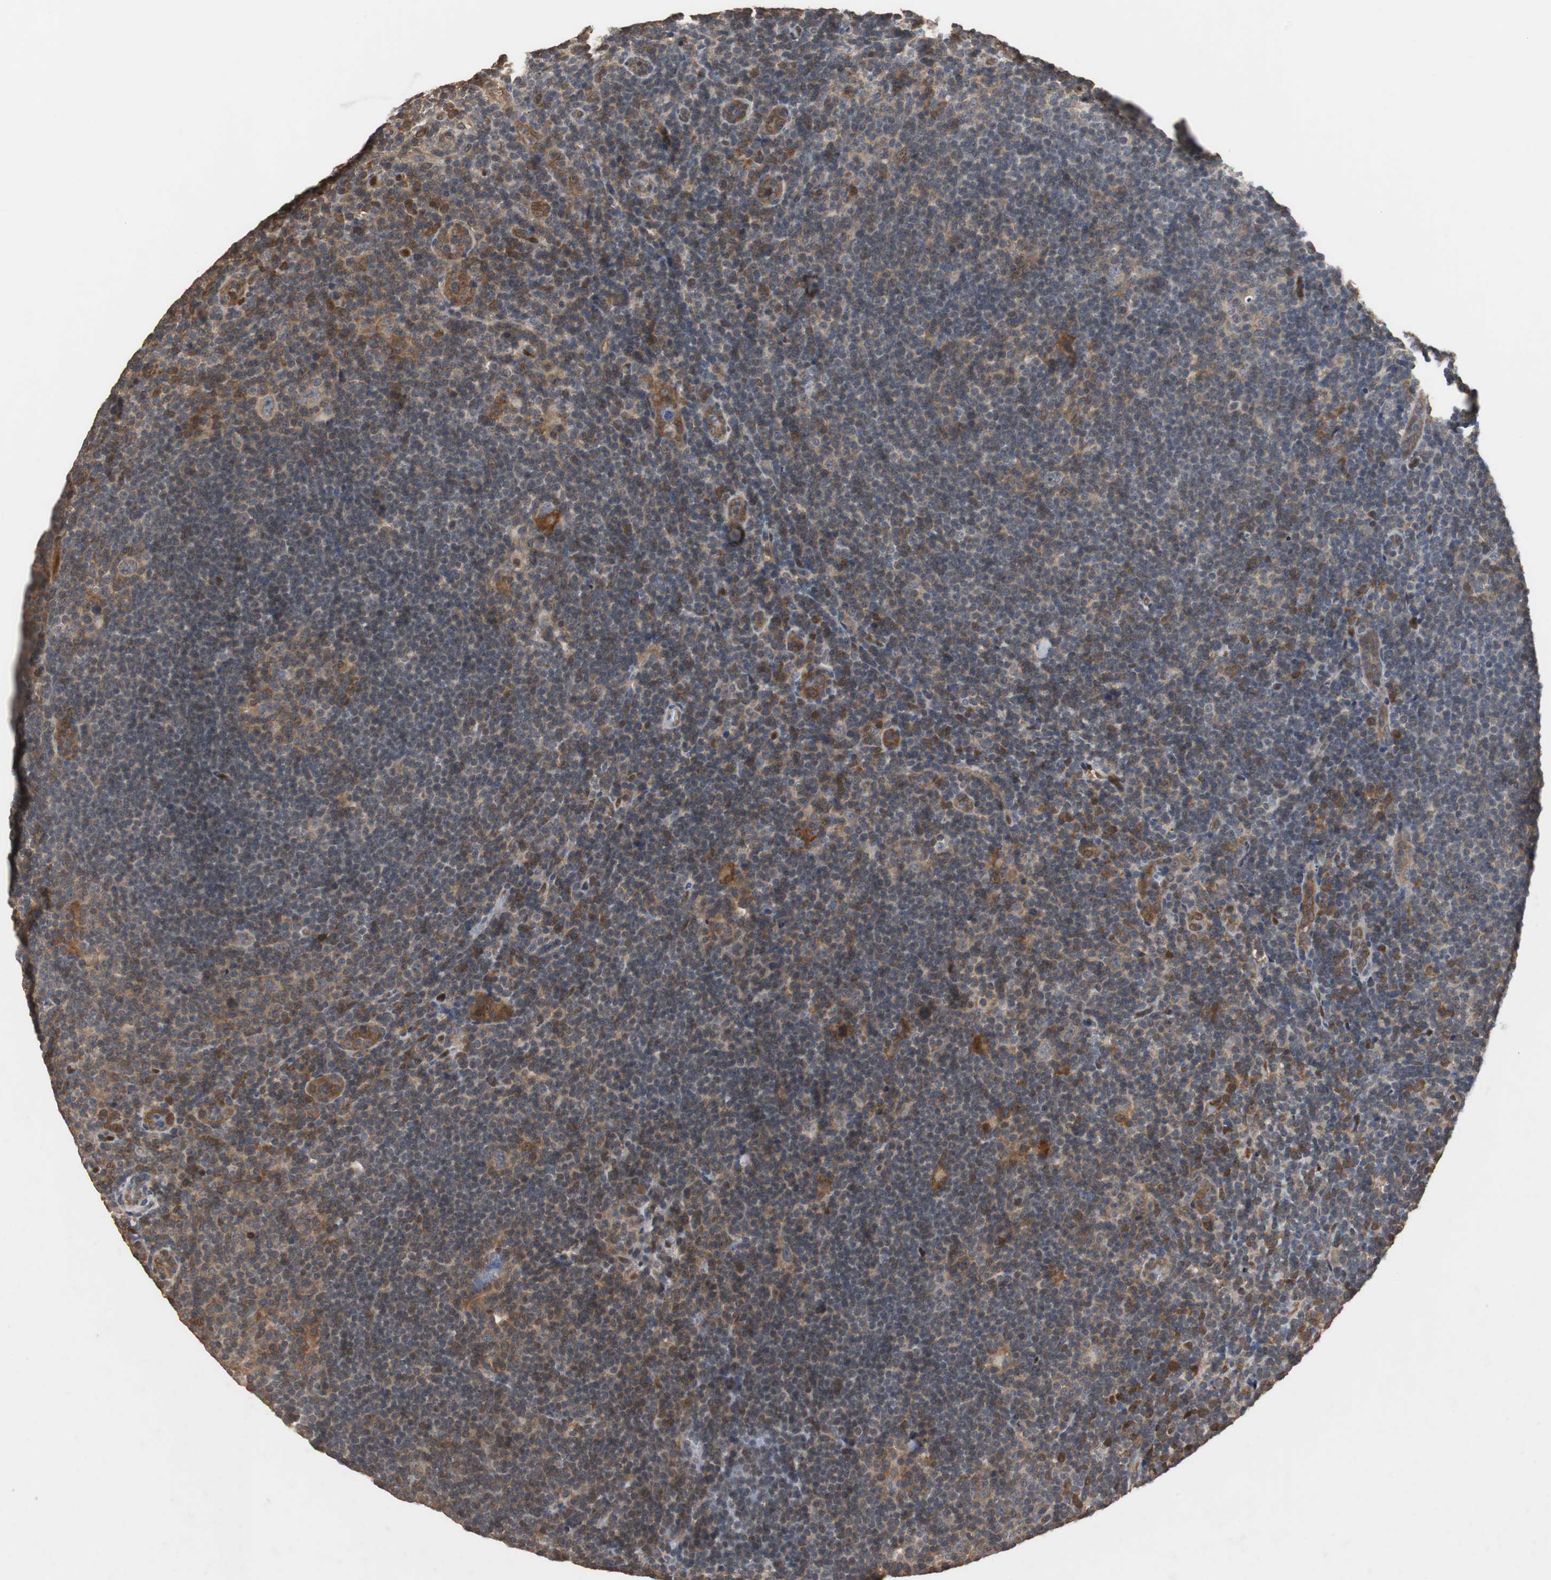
{"staining": {"intensity": "moderate", "quantity": "25%-75%", "location": "cytoplasmic/membranous"}, "tissue": "lymphoma", "cell_type": "Tumor cells", "image_type": "cancer", "snomed": [{"axis": "morphology", "description": "Hodgkin's disease, NOS"}, {"axis": "topography", "description": "Lymph node"}], "caption": "Tumor cells show medium levels of moderate cytoplasmic/membranous staining in about 25%-75% of cells in lymphoma. (IHC, brightfield microscopy, high magnification).", "gene": "NDRG1", "patient": {"sex": "female", "age": 57}}